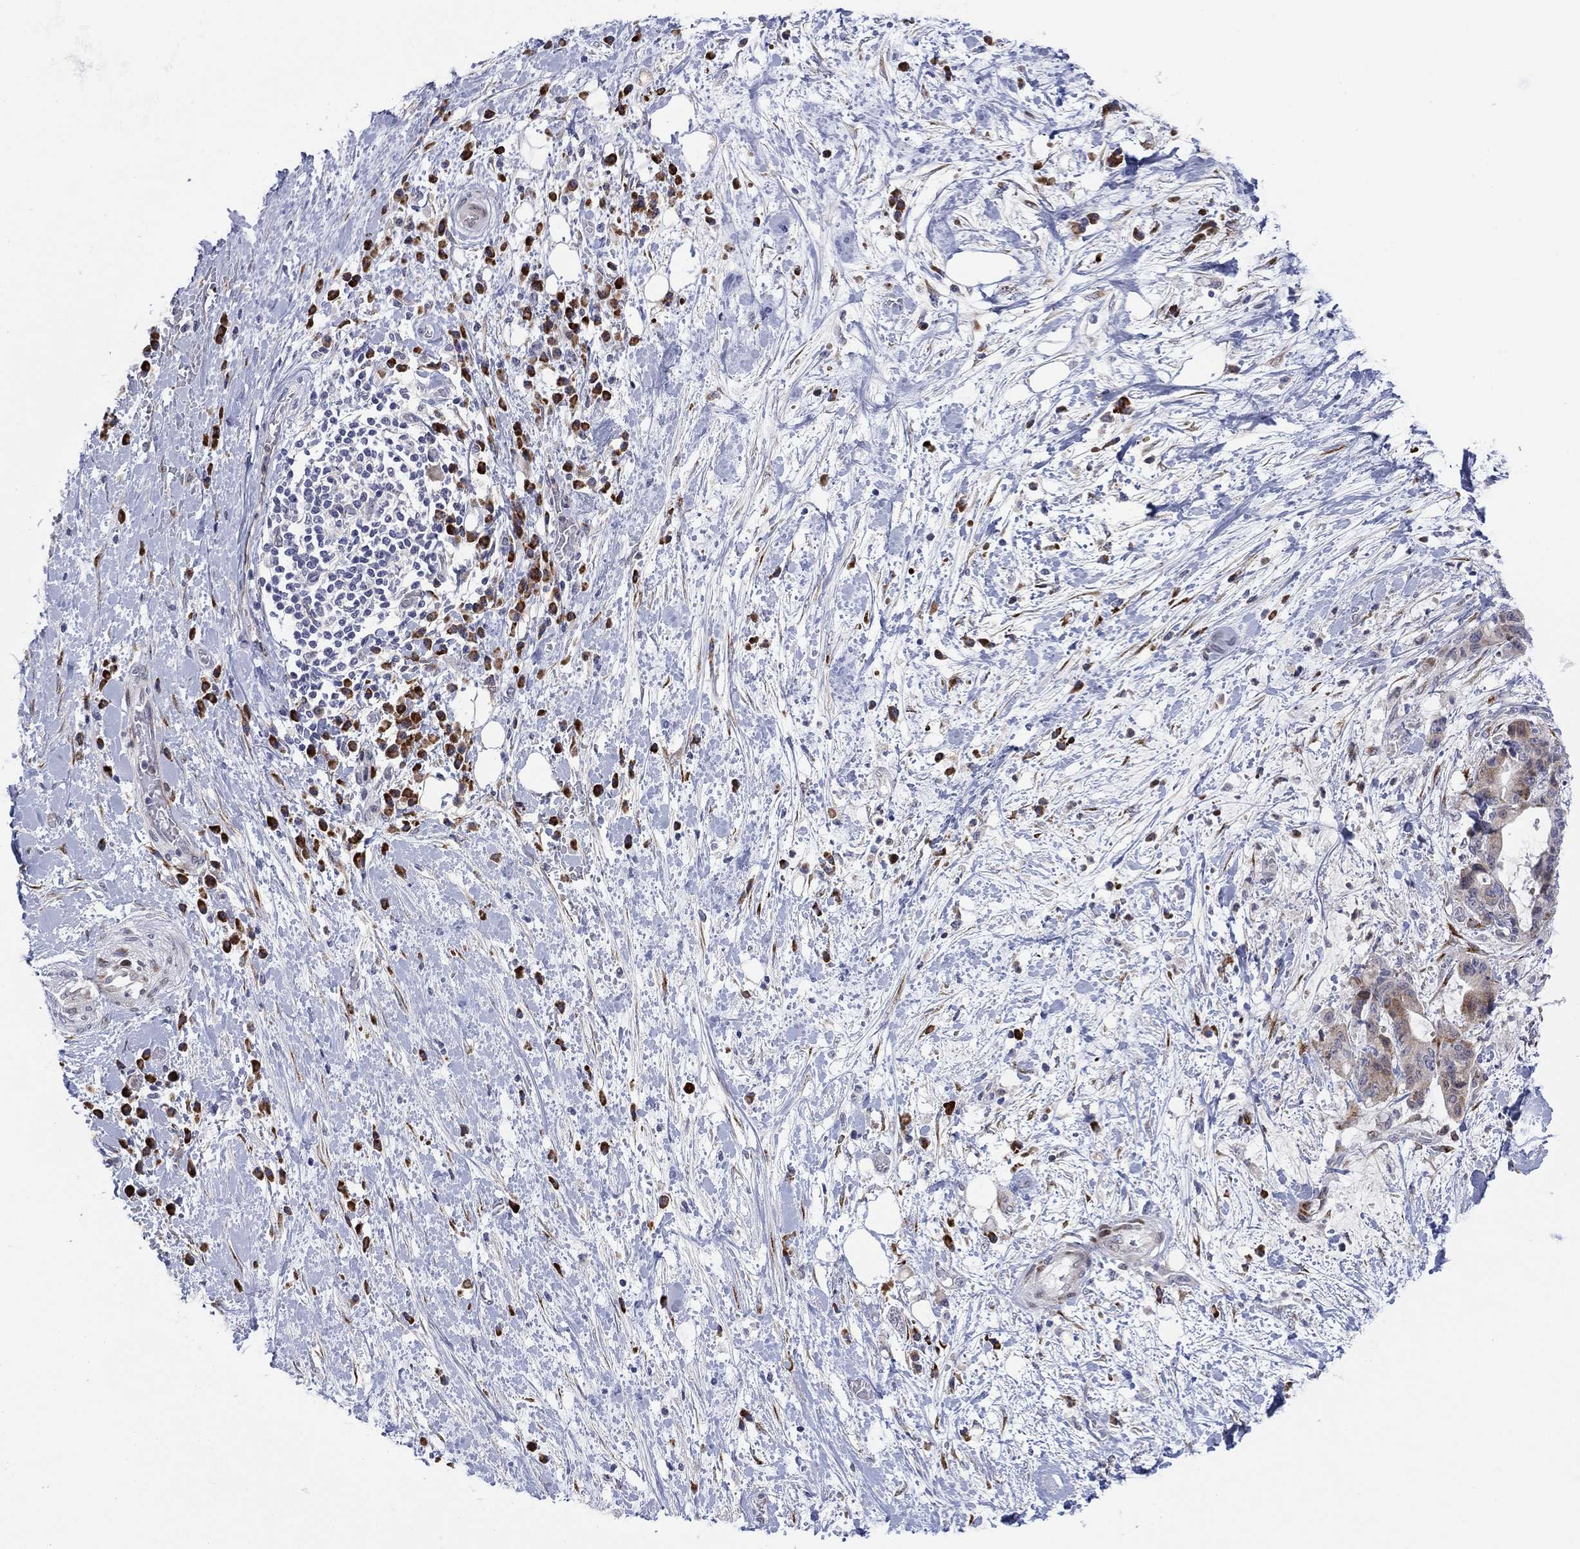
{"staining": {"intensity": "moderate", "quantity": "<25%", "location": "cytoplasmic/membranous"}, "tissue": "liver cancer", "cell_type": "Tumor cells", "image_type": "cancer", "snomed": [{"axis": "morphology", "description": "Cholangiocarcinoma"}, {"axis": "topography", "description": "Liver"}], "caption": "Liver cancer stained with IHC reveals moderate cytoplasmic/membranous staining in approximately <25% of tumor cells.", "gene": "TTC21B", "patient": {"sex": "female", "age": 73}}